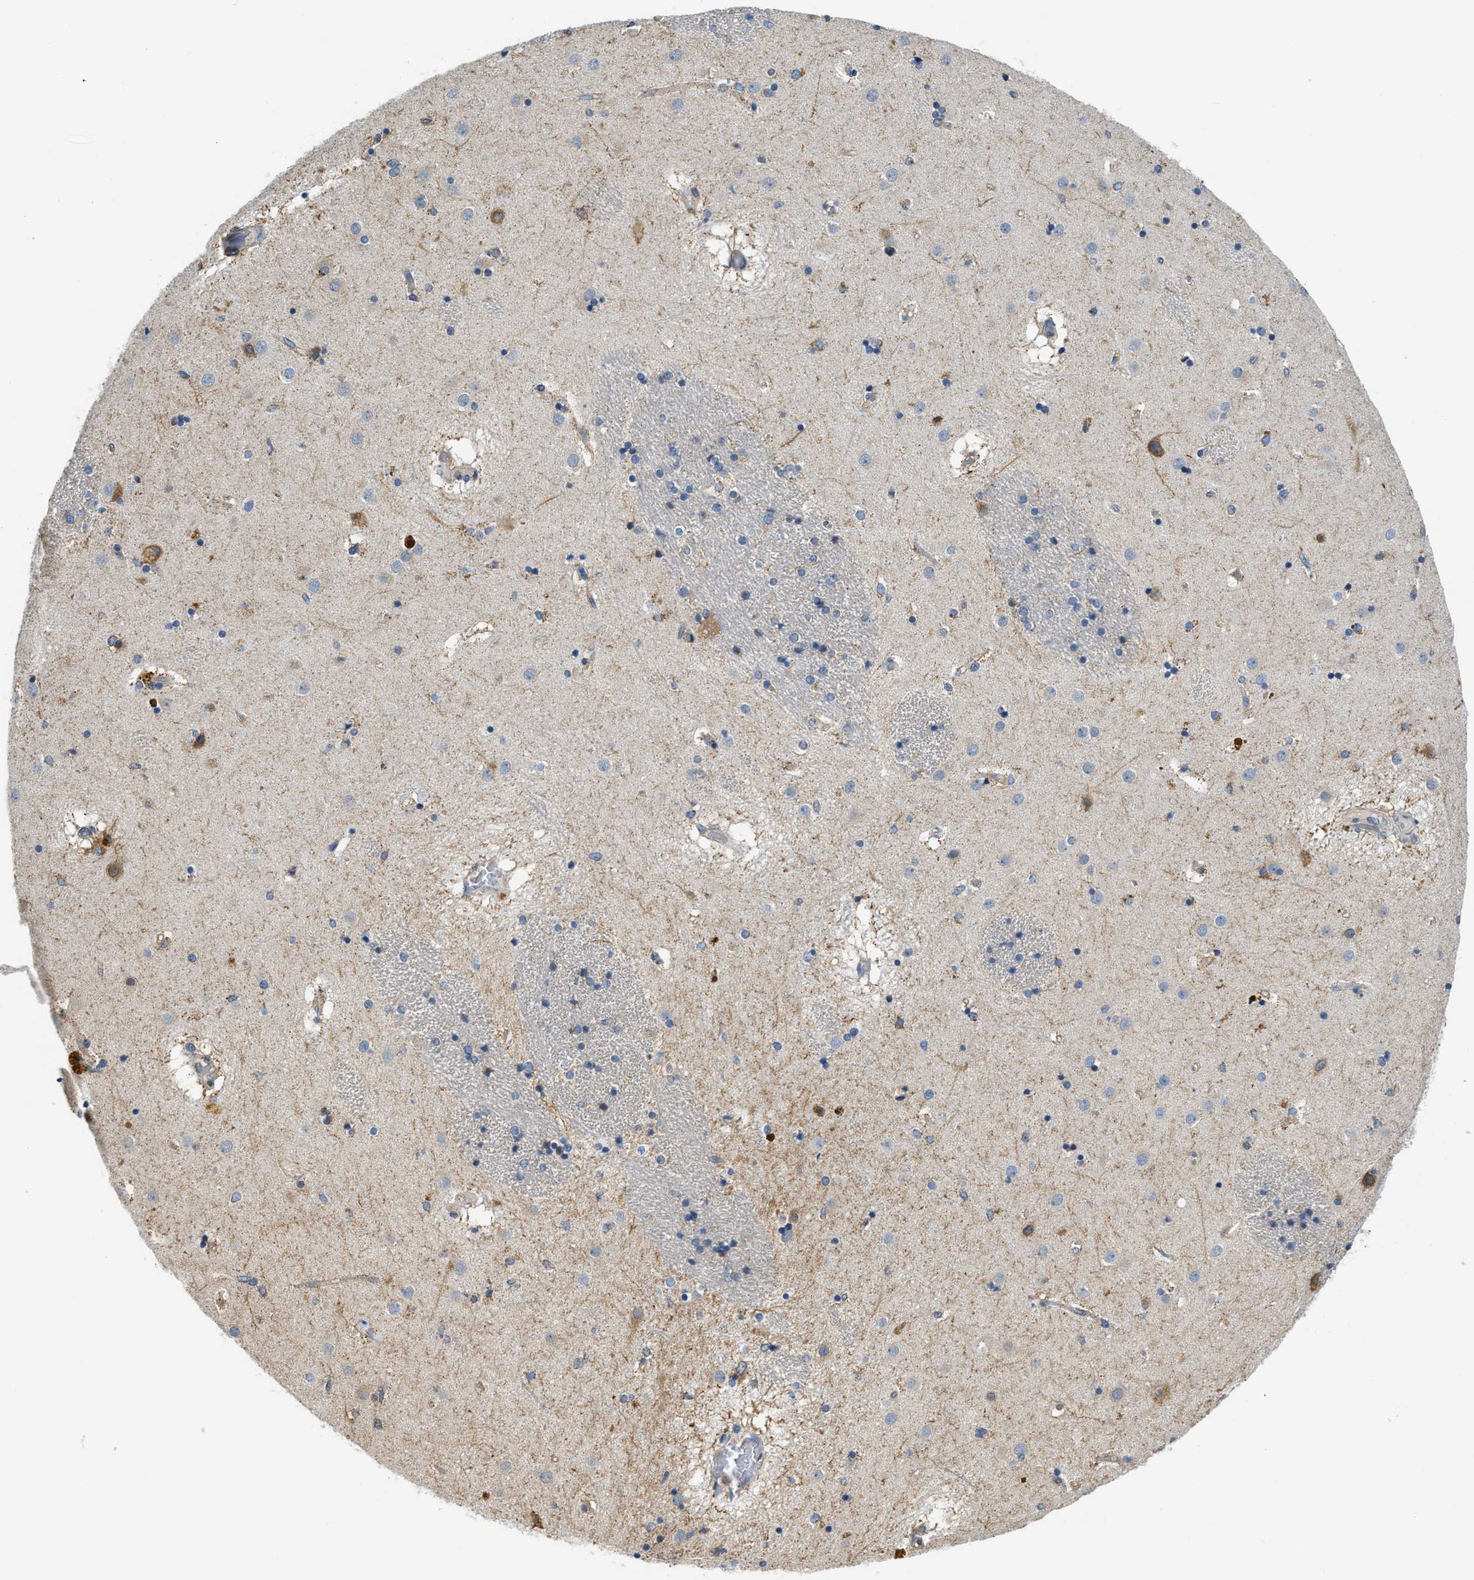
{"staining": {"intensity": "moderate", "quantity": "<25%", "location": "cytoplasmic/membranous"}, "tissue": "caudate", "cell_type": "Glial cells", "image_type": "normal", "snomed": [{"axis": "morphology", "description": "Normal tissue, NOS"}, {"axis": "topography", "description": "Lateral ventricle wall"}], "caption": "Immunohistochemistry staining of unremarkable caudate, which exhibits low levels of moderate cytoplasmic/membranous expression in approximately <25% of glial cells indicating moderate cytoplasmic/membranous protein staining. The staining was performed using DAB (brown) for protein detection and nuclei were counterstained in hematoxylin (blue).", "gene": "PPP2R1B", "patient": {"sex": "male", "age": 70}}